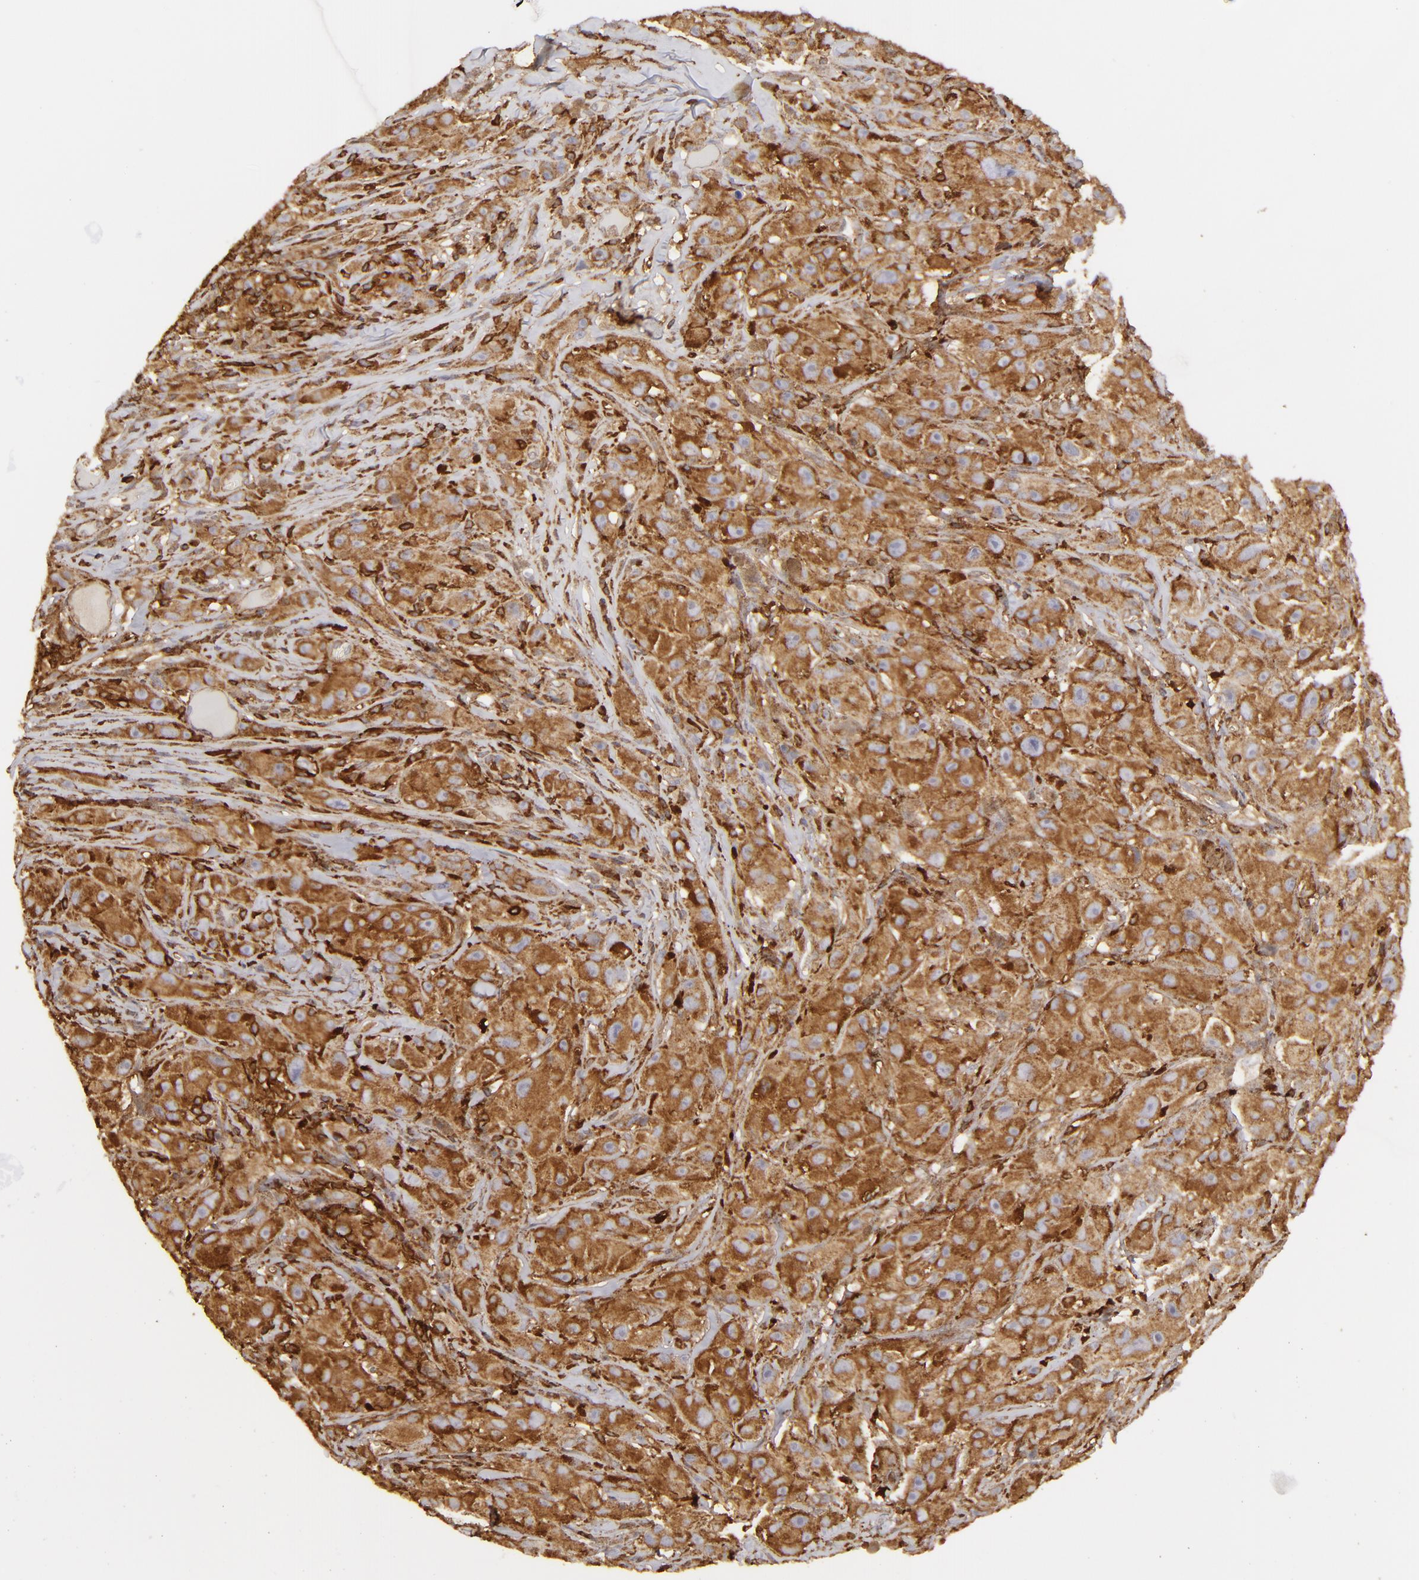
{"staining": {"intensity": "strong", "quantity": ">75%", "location": "cytoplasmic/membranous"}, "tissue": "melanoma", "cell_type": "Tumor cells", "image_type": "cancer", "snomed": [{"axis": "morphology", "description": "Malignant melanoma, NOS"}, {"axis": "topography", "description": "Skin"}], "caption": "A brown stain highlights strong cytoplasmic/membranous positivity of a protein in malignant melanoma tumor cells.", "gene": "ACTB", "patient": {"sex": "male", "age": 56}}